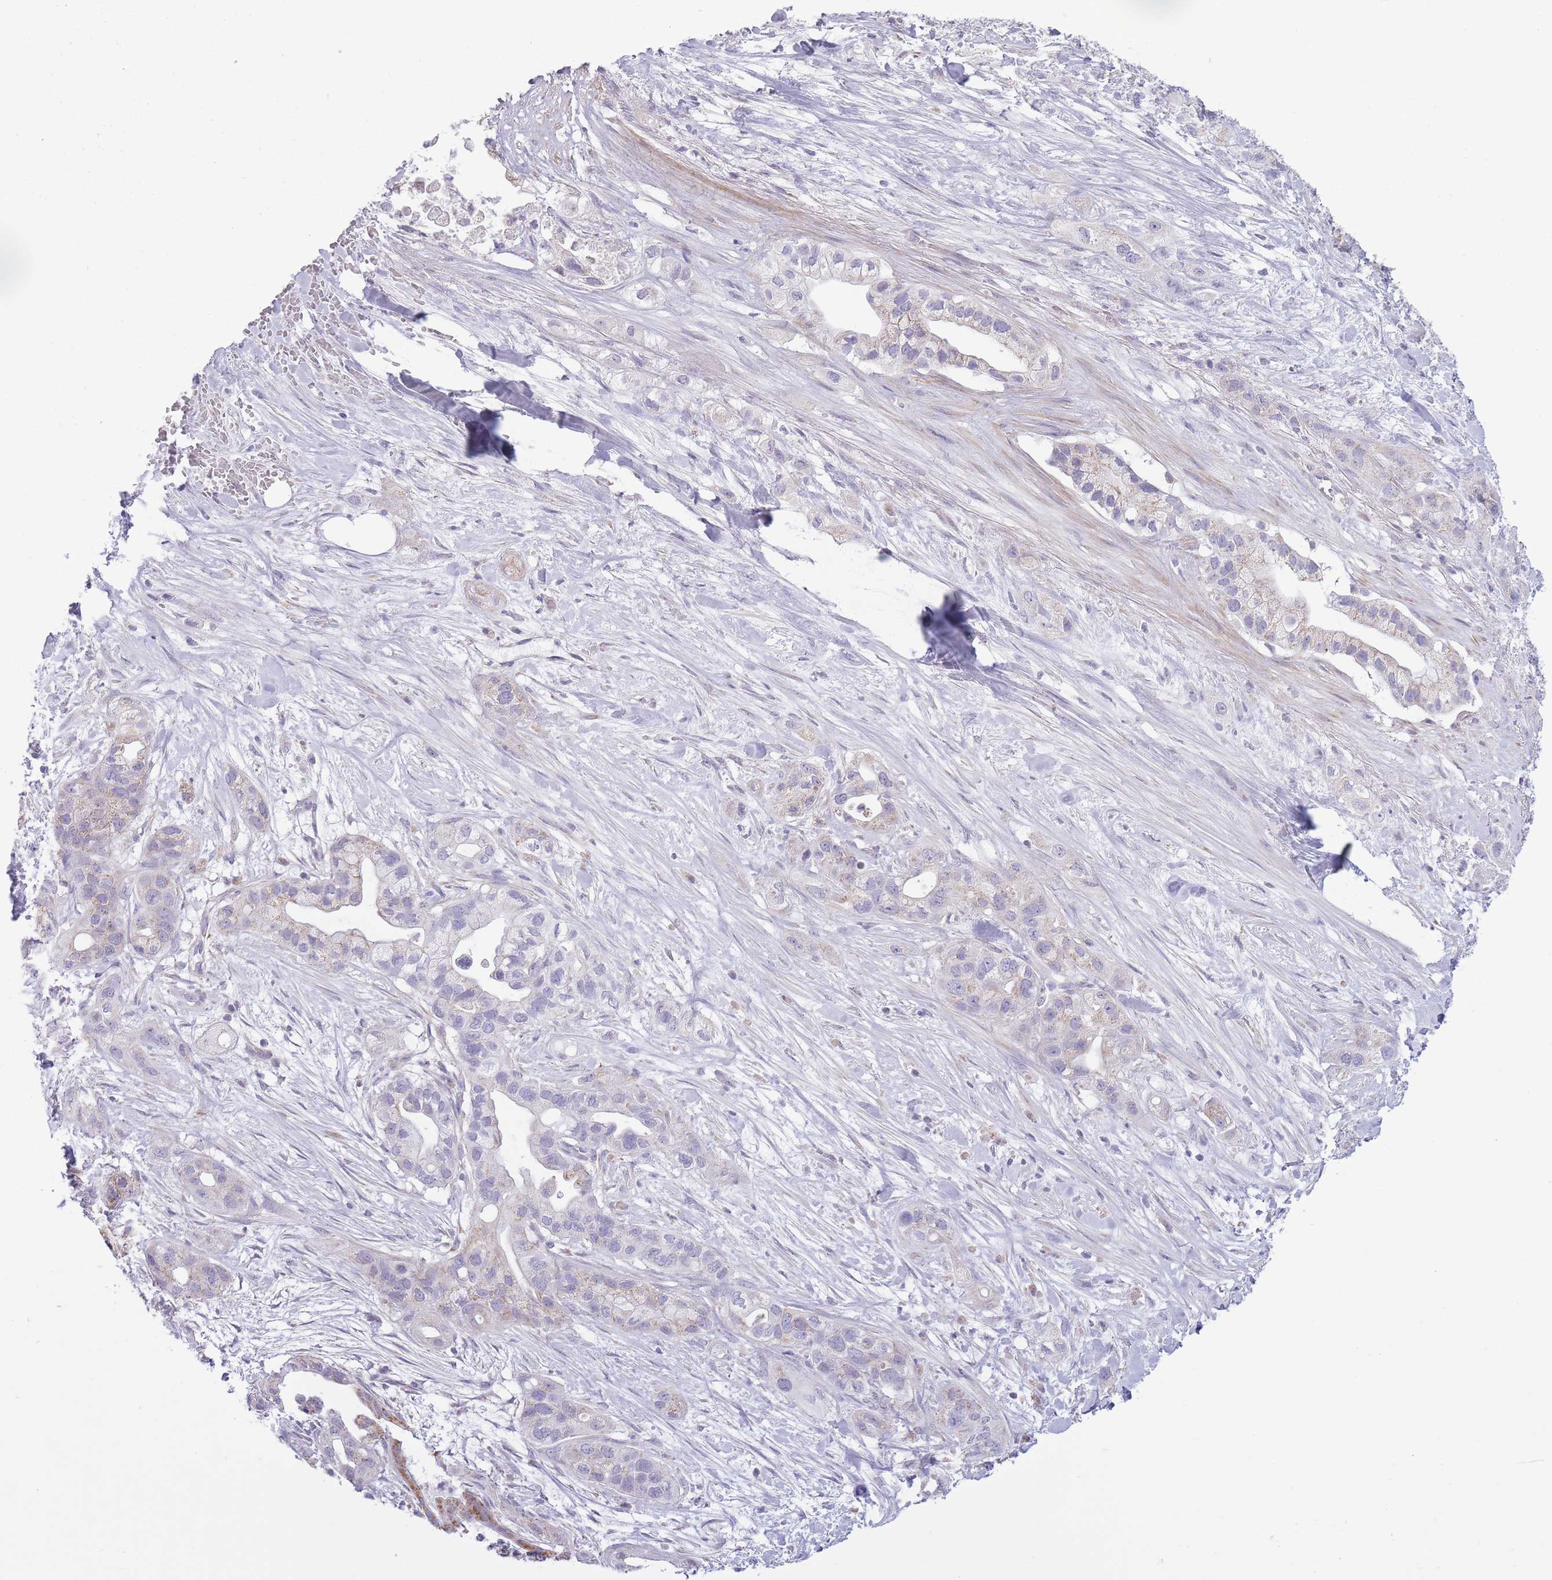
{"staining": {"intensity": "negative", "quantity": "none", "location": "none"}, "tissue": "pancreatic cancer", "cell_type": "Tumor cells", "image_type": "cancer", "snomed": [{"axis": "morphology", "description": "Adenocarcinoma, NOS"}, {"axis": "topography", "description": "Pancreas"}], "caption": "DAB immunohistochemical staining of pancreatic adenocarcinoma reveals no significant staining in tumor cells.", "gene": "ZBTB24", "patient": {"sex": "male", "age": 44}}